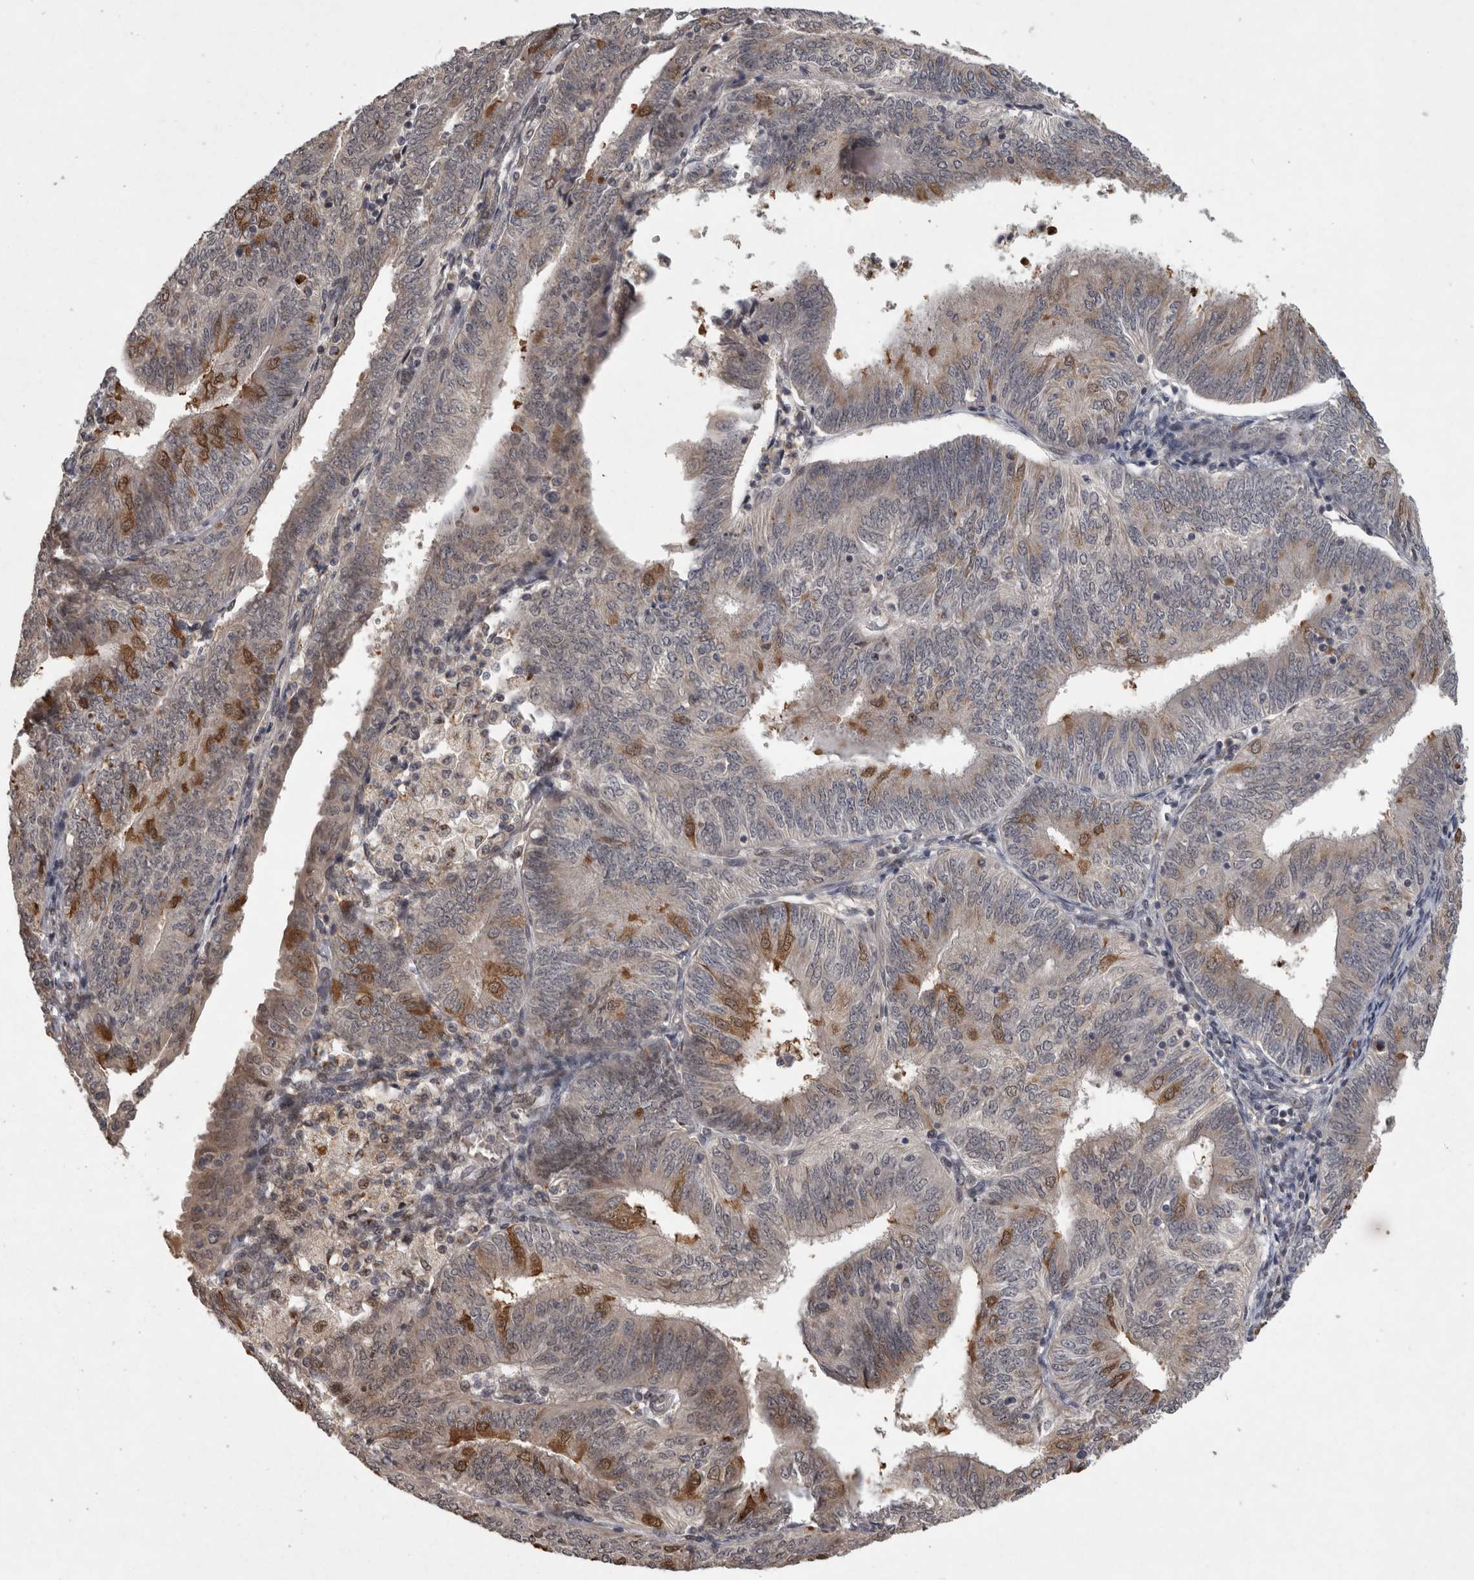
{"staining": {"intensity": "moderate", "quantity": "<25%", "location": "cytoplasmic/membranous"}, "tissue": "endometrial cancer", "cell_type": "Tumor cells", "image_type": "cancer", "snomed": [{"axis": "morphology", "description": "Adenocarcinoma, NOS"}, {"axis": "topography", "description": "Endometrium"}], "caption": "An IHC photomicrograph of tumor tissue is shown. Protein staining in brown highlights moderate cytoplasmic/membranous positivity in endometrial adenocarcinoma within tumor cells.", "gene": "MAN2A1", "patient": {"sex": "female", "age": 58}}